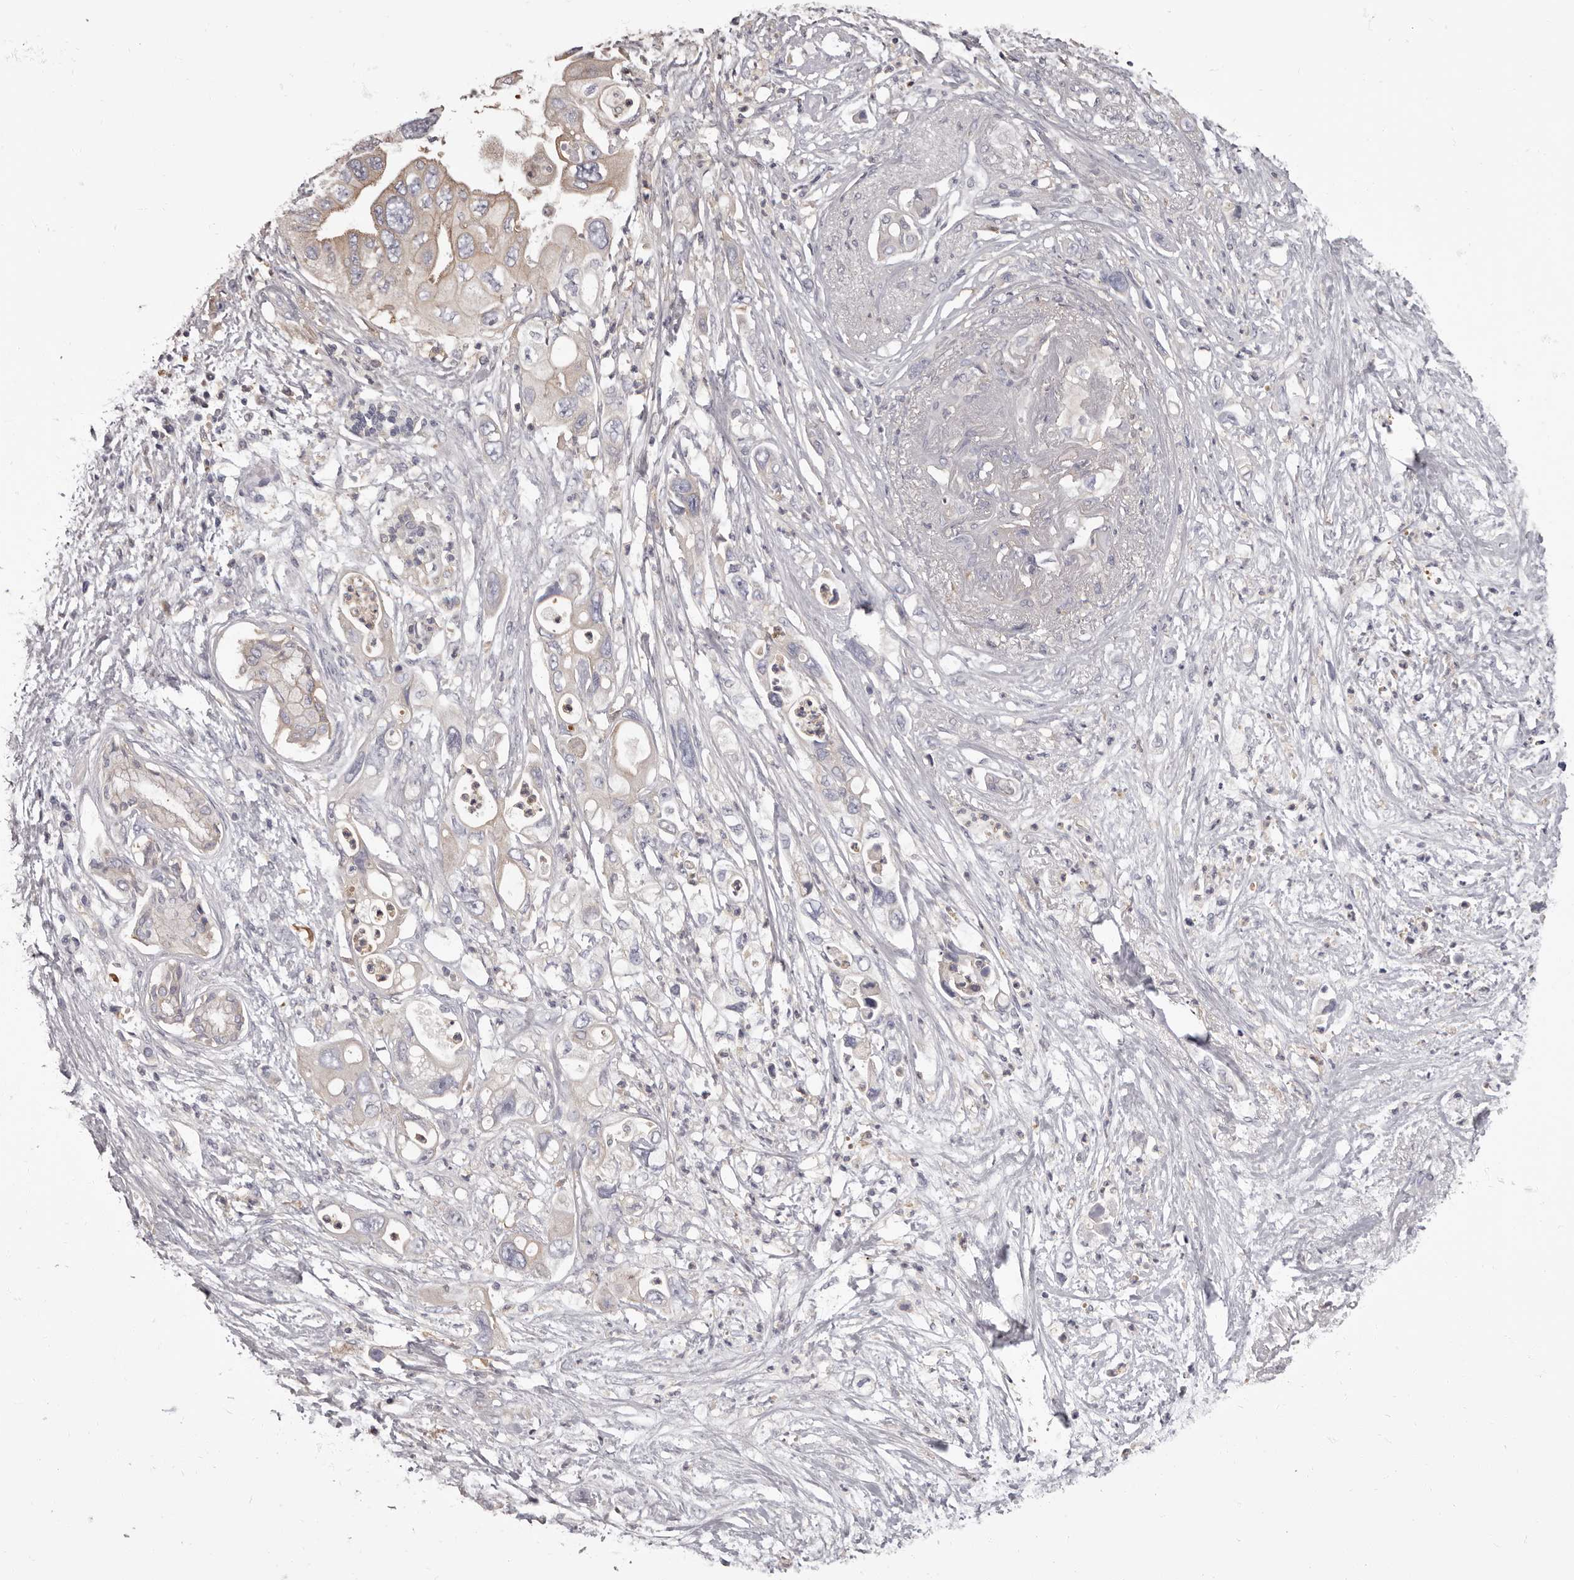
{"staining": {"intensity": "weak", "quantity": "<25%", "location": "cytoplasmic/membranous"}, "tissue": "pancreatic cancer", "cell_type": "Tumor cells", "image_type": "cancer", "snomed": [{"axis": "morphology", "description": "Adenocarcinoma, NOS"}, {"axis": "topography", "description": "Pancreas"}], "caption": "High power microscopy image of an immunohistochemistry photomicrograph of pancreatic cancer, revealing no significant positivity in tumor cells. Nuclei are stained in blue.", "gene": "APEH", "patient": {"sex": "male", "age": 66}}